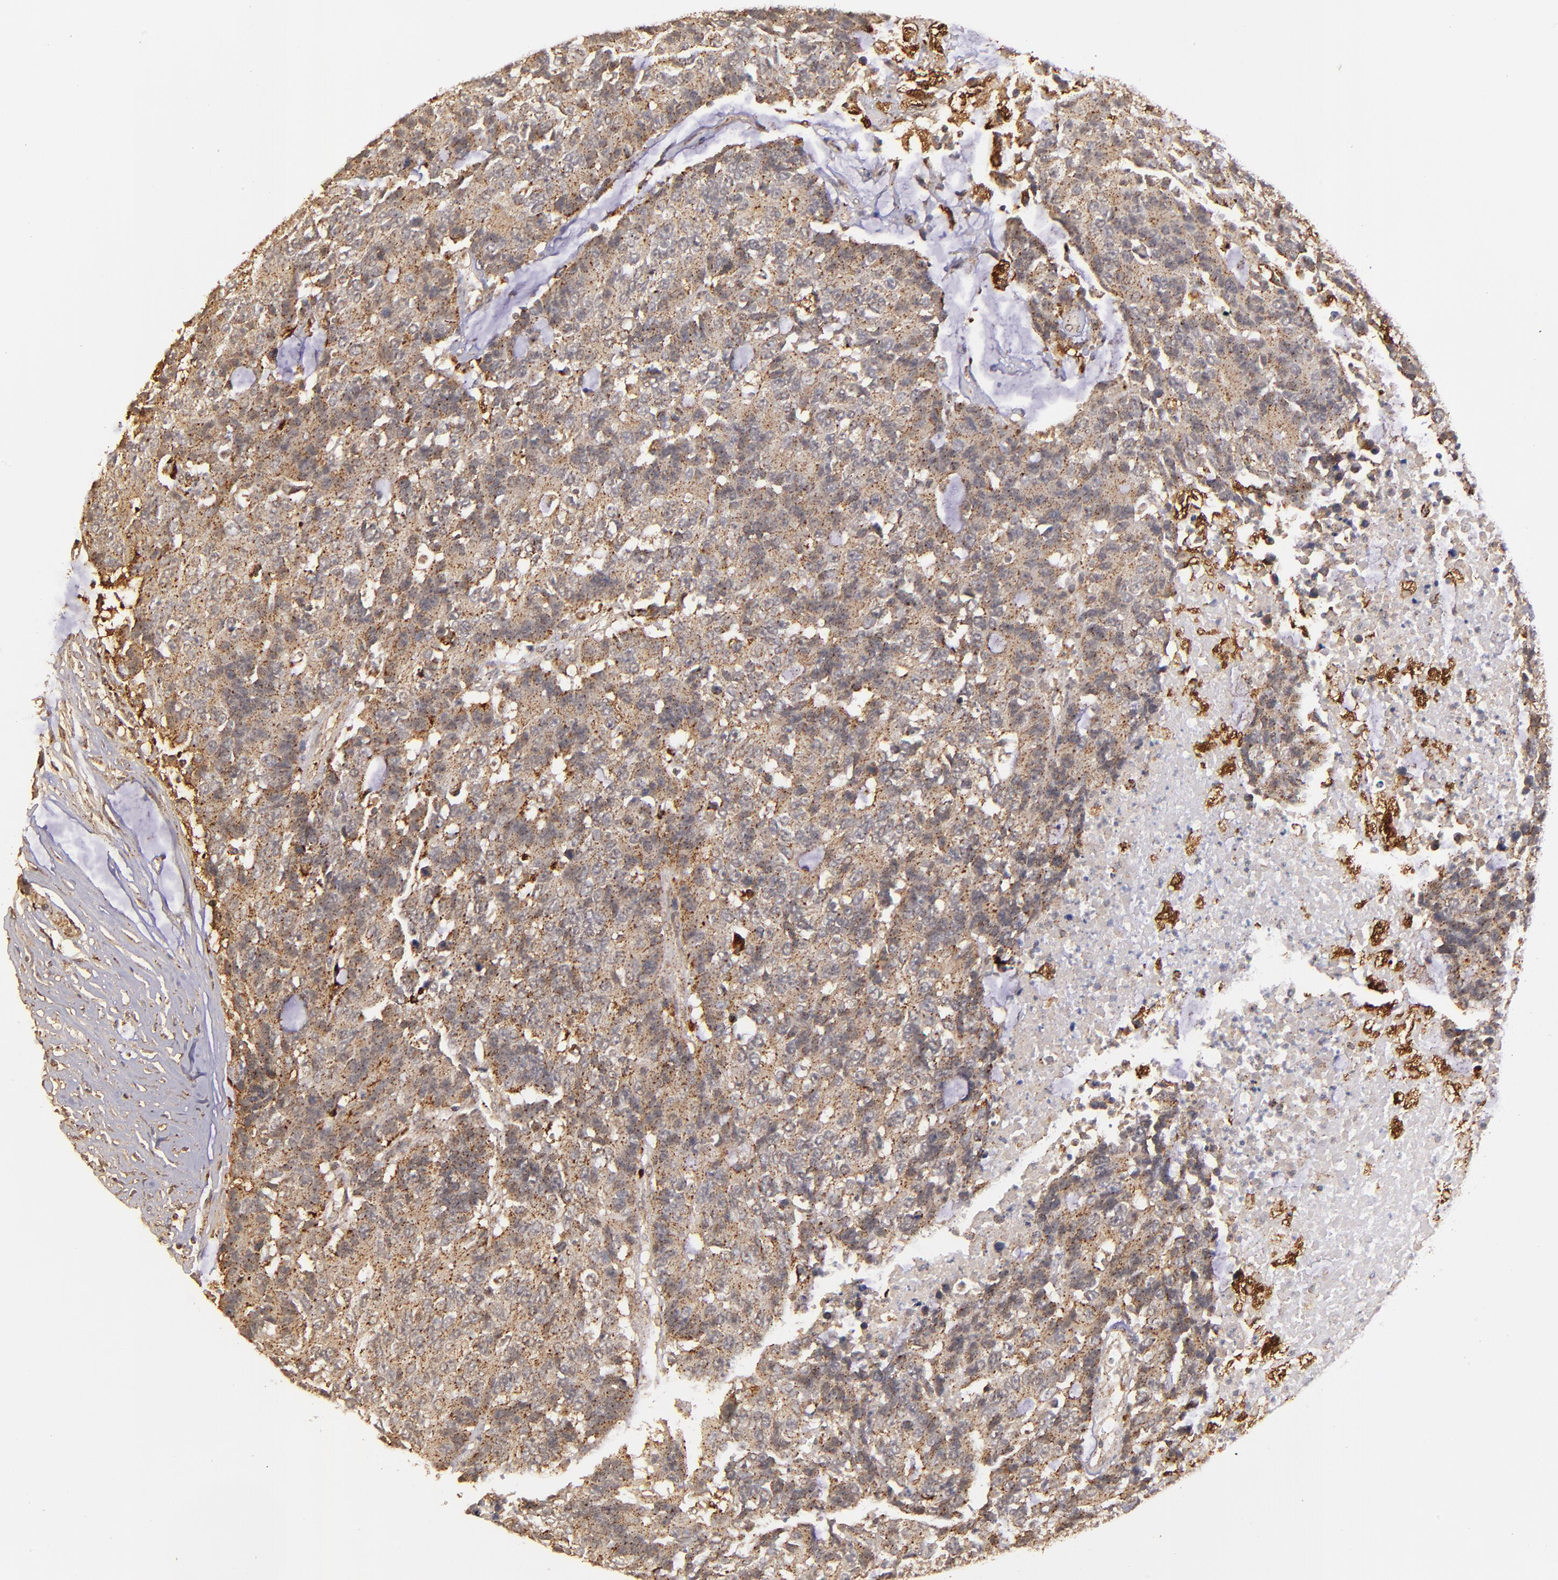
{"staining": {"intensity": "moderate", "quantity": ">75%", "location": "cytoplasmic/membranous"}, "tissue": "colorectal cancer", "cell_type": "Tumor cells", "image_type": "cancer", "snomed": [{"axis": "morphology", "description": "Adenocarcinoma, NOS"}, {"axis": "topography", "description": "Colon"}], "caption": "This micrograph shows immunohistochemistry staining of colorectal cancer, with medium moderate cytoplasmic/membranous positivity in about >75% of tumor cells.", "gene": "ZFYVE1", "patient": {"sex": "female", "age": 86}}